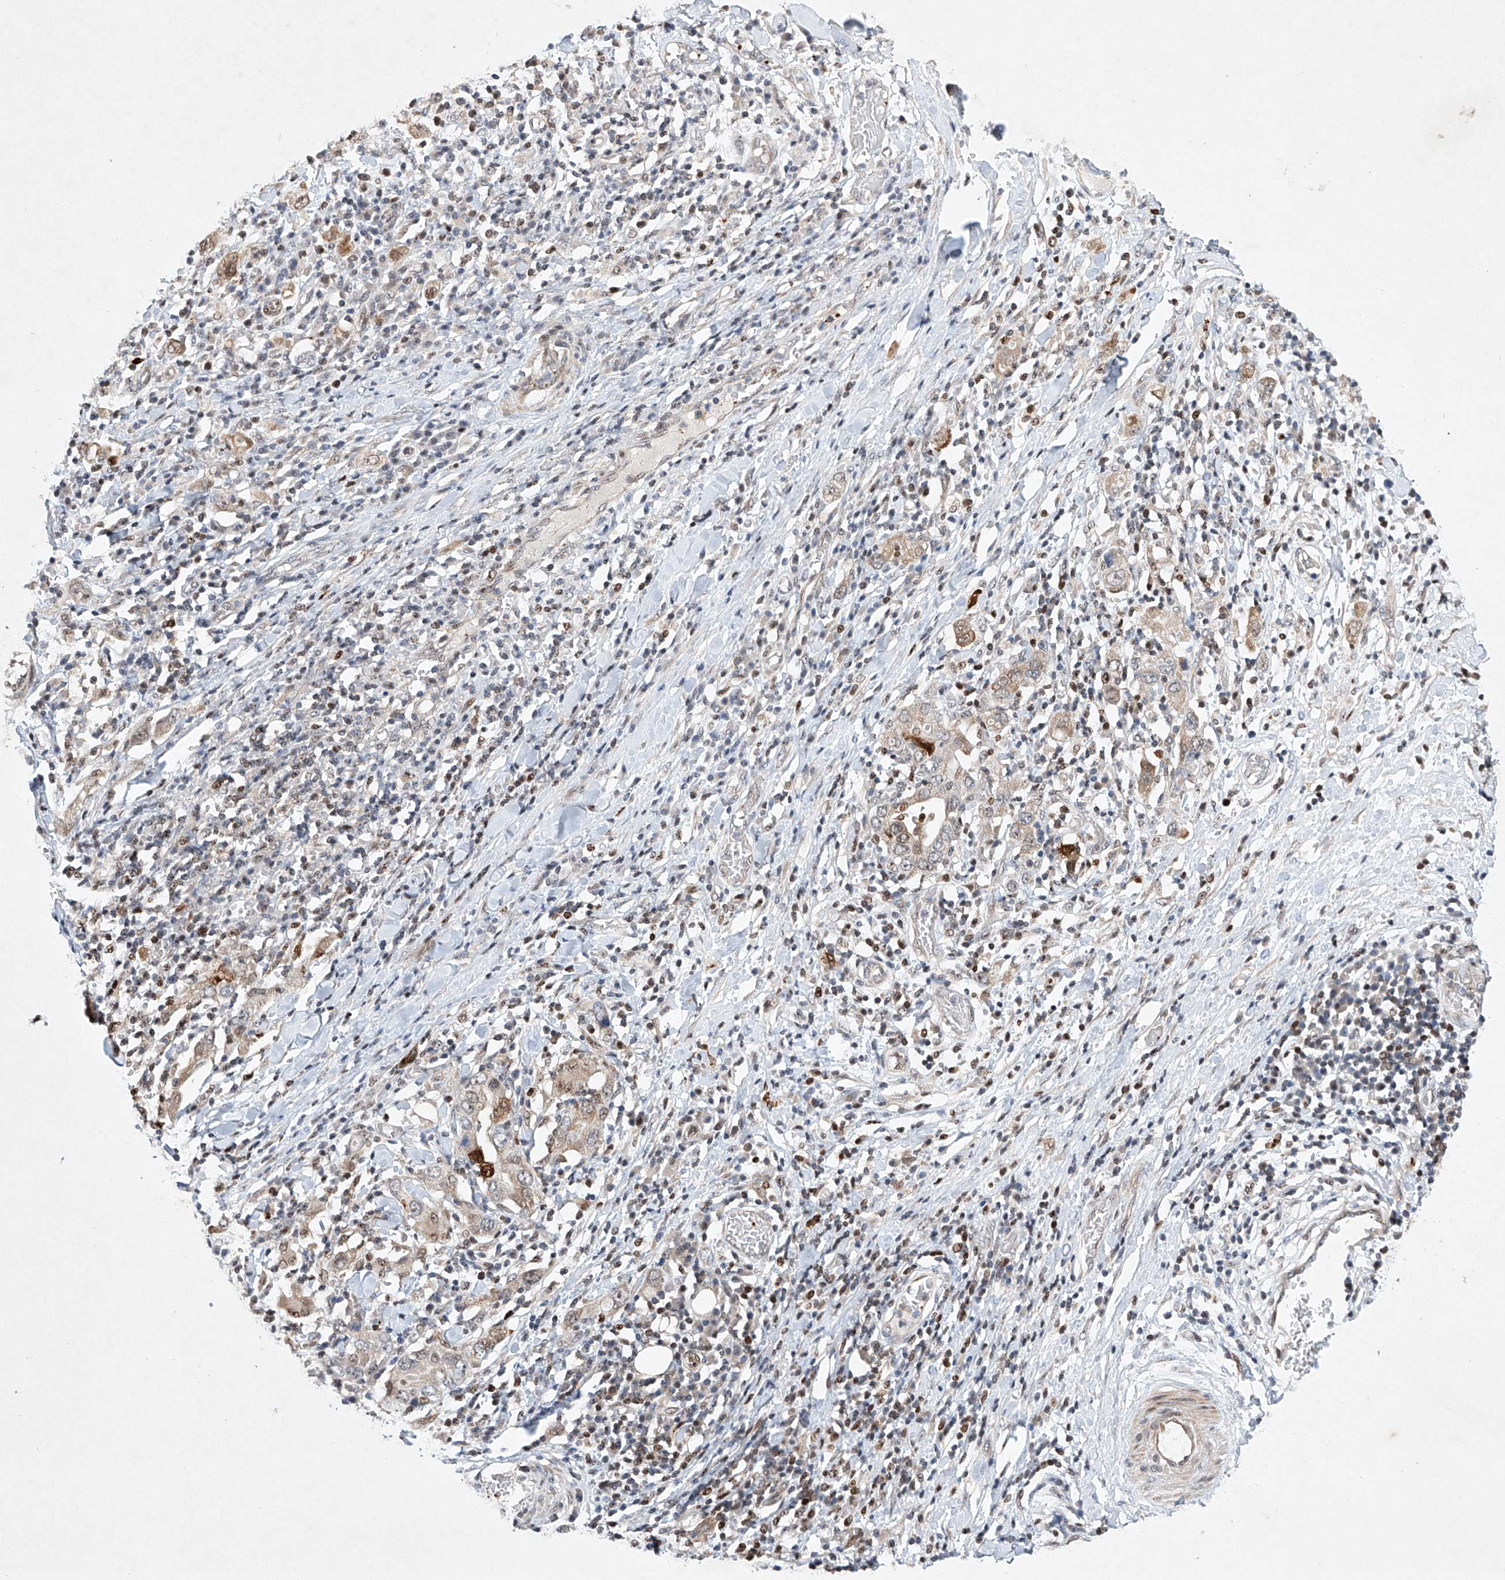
{"staining": {"intensity": "strong", "quantity": "<25%", "location": "cytoplasmic/membranous"}, "tissue": "stomach cancer", "cell_type": "Tumor cells", "image_type": "cancer", "snomed": [{"axis": "morphology", "description": "Adenocarcinoma, NOS"}, {"axis": "topography", "description": "Stomach, upper"}], "caption": "High-power microscopy captured an immunohistochemistry (IHC) photomicrograph of stomach cancer, revealing strong cytoplasmic/membranous positivity in approximately <25% of tumor cells. The staining is performed using DAB brown chromogen to label protein expression. The nuclei are counter-stained blue using hematoxylin.", "gene": "AFG1L", "patient": {"sex": "male", "age": 62}}